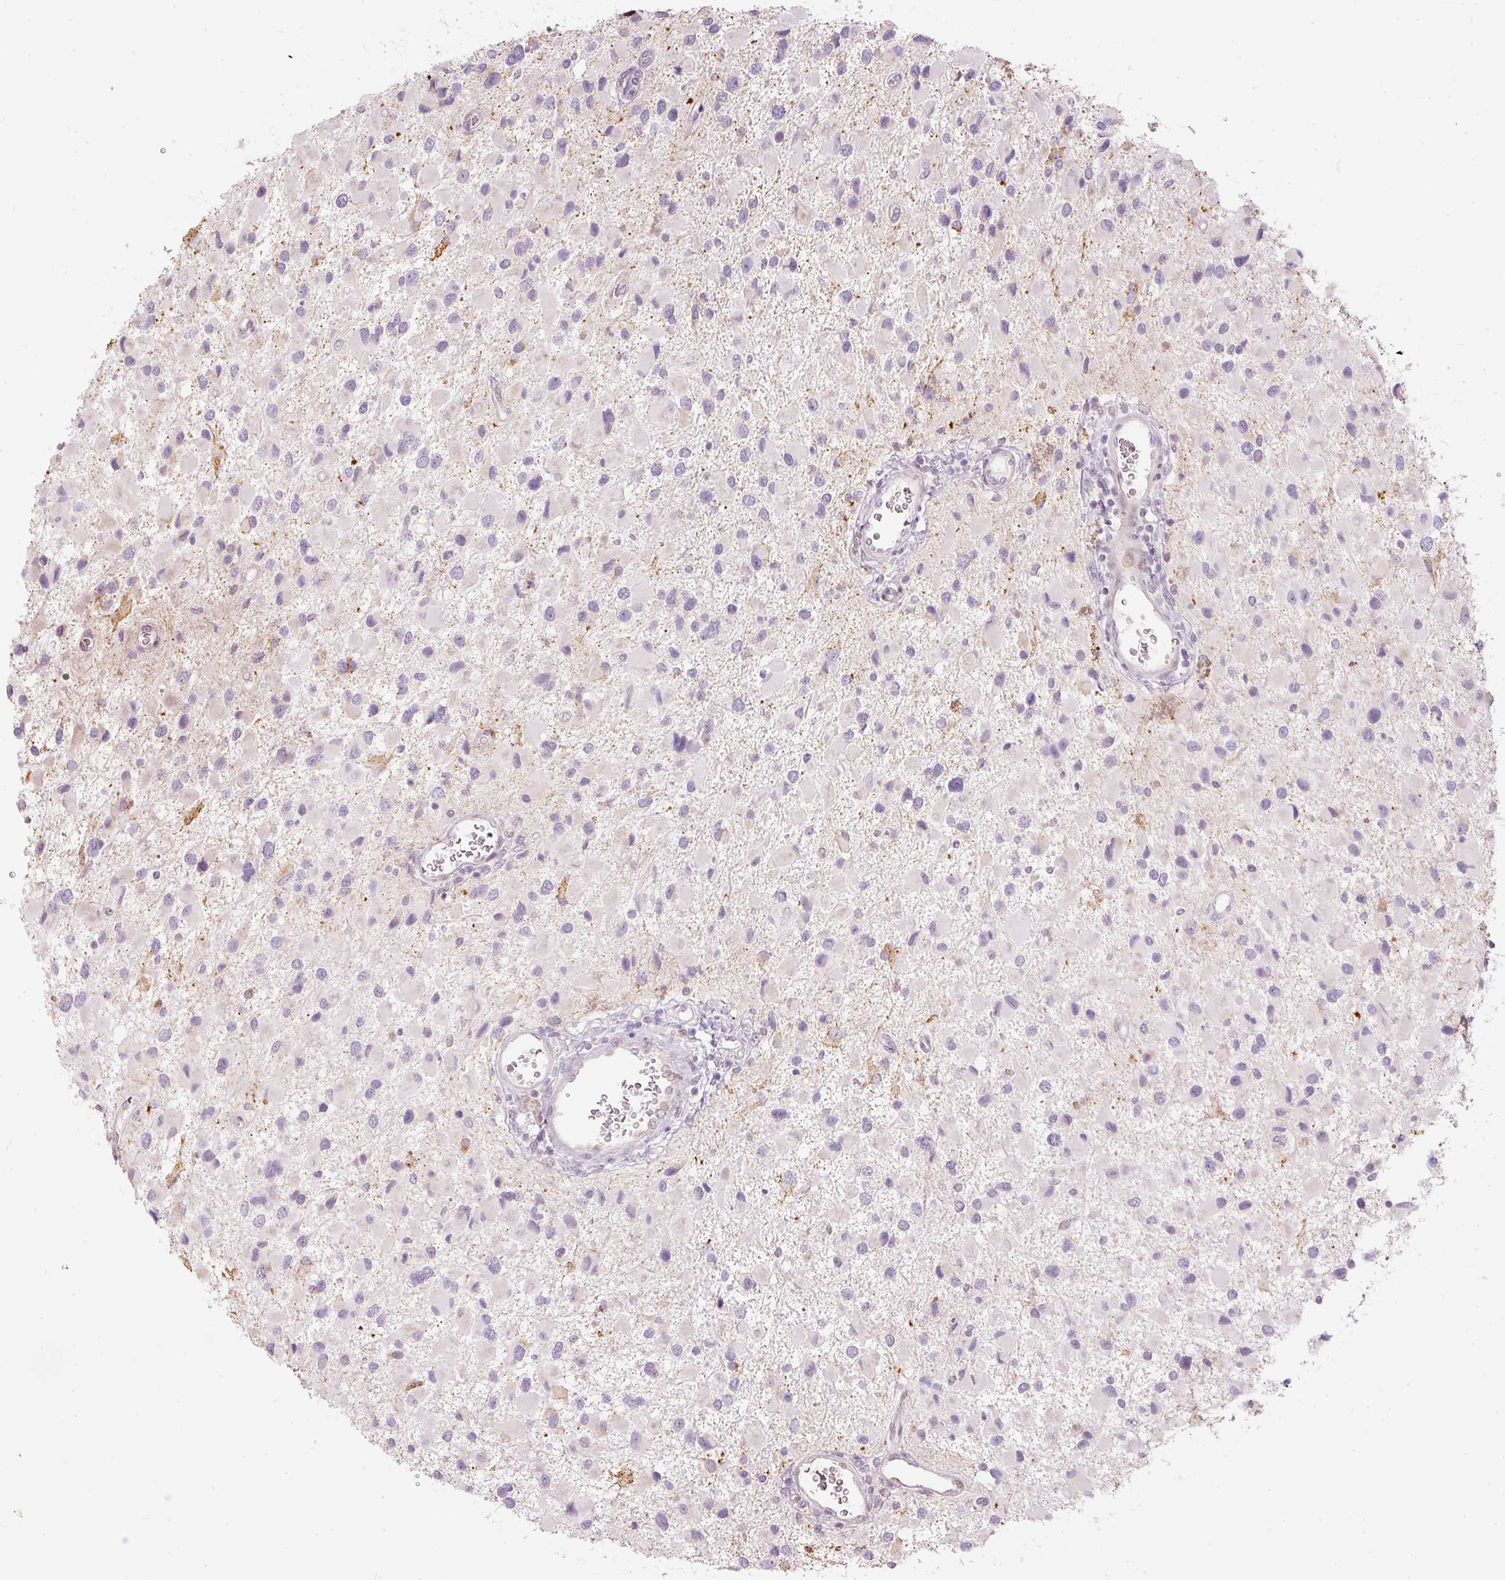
{"staining": {"intensity": "negative", "quantity": "none", "location": "none"}, "tissue": "glioma", "cell_type": "Tumor cells", "image_type": "cancer", "snomed": [{"axis": "morphology", "description": "Glioma, malignant, High grade"}, {"axis": "topography", "description": "Brain"}], "caption": "IHC histopathology image of neoplastic tissue: malignant glioma (high-grade) stained with DAB (3,3'-diaminobenzidine) exhibits no significant protein expression in tumor cells.", "gene": "RNF39", "patient": {"sex": "male", "age": 53}}